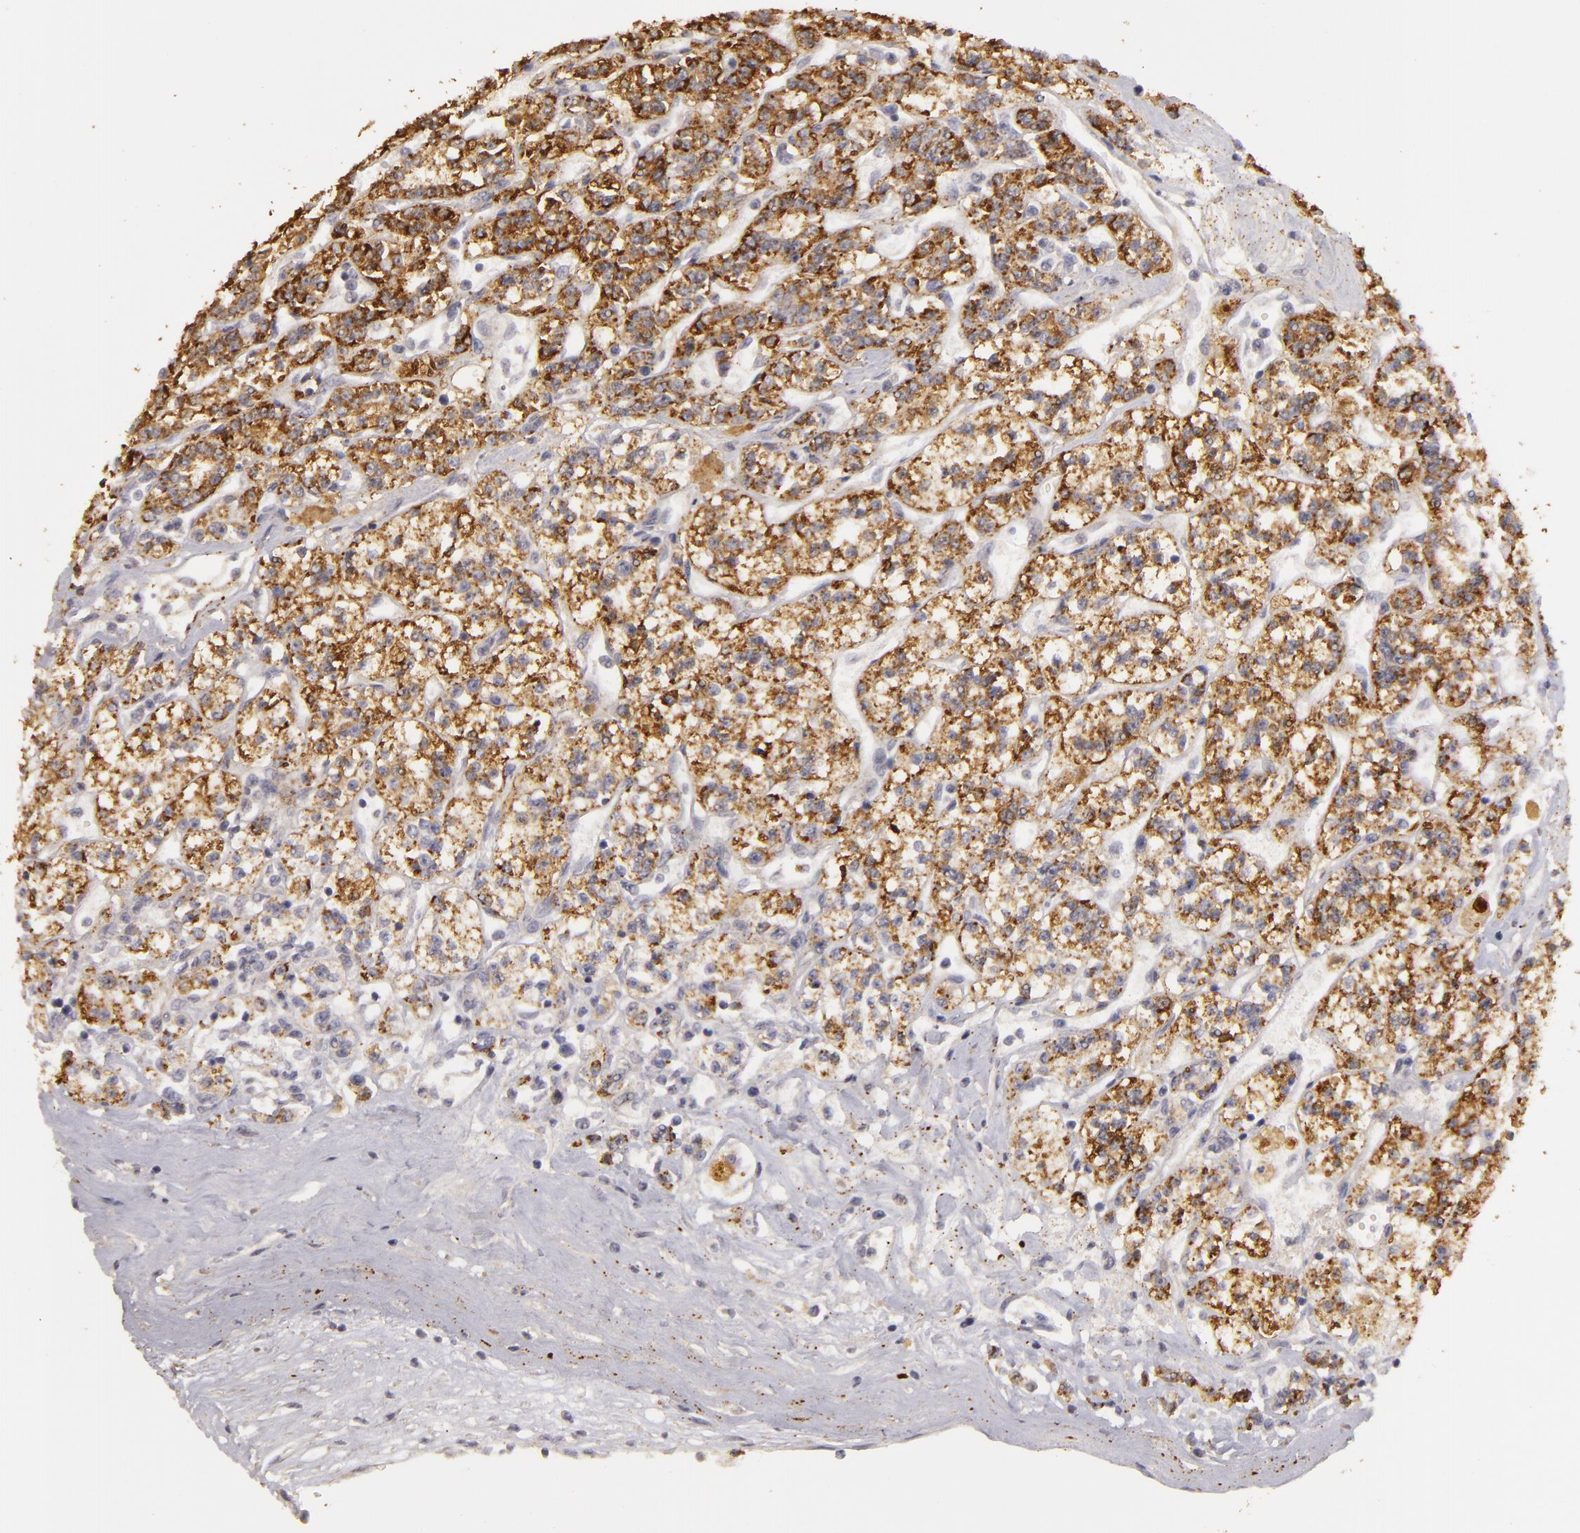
{"staining": {"intensity": "strong", "quantity": ">75%", "location": "cytoplasmic/membranous"}, "tissue": "renal cancer", "cell_type": "Tumor cells", "image_type": "cancer", "snomed": [{"axis": "morphology", "description": "Adenocarcinoma, NOS"}, {"axis": "topography", "description": "Kidney"}], "caption": "Protein staining displays strong cytoplasmic/membranous staining in approximately >75% of tumor cells in renal adenocarcinoma. Ihc stains the protein in brown and the nuclei are stained blue.", "gene": "EFS", "patient": {"sex": "female", "age": 76}}